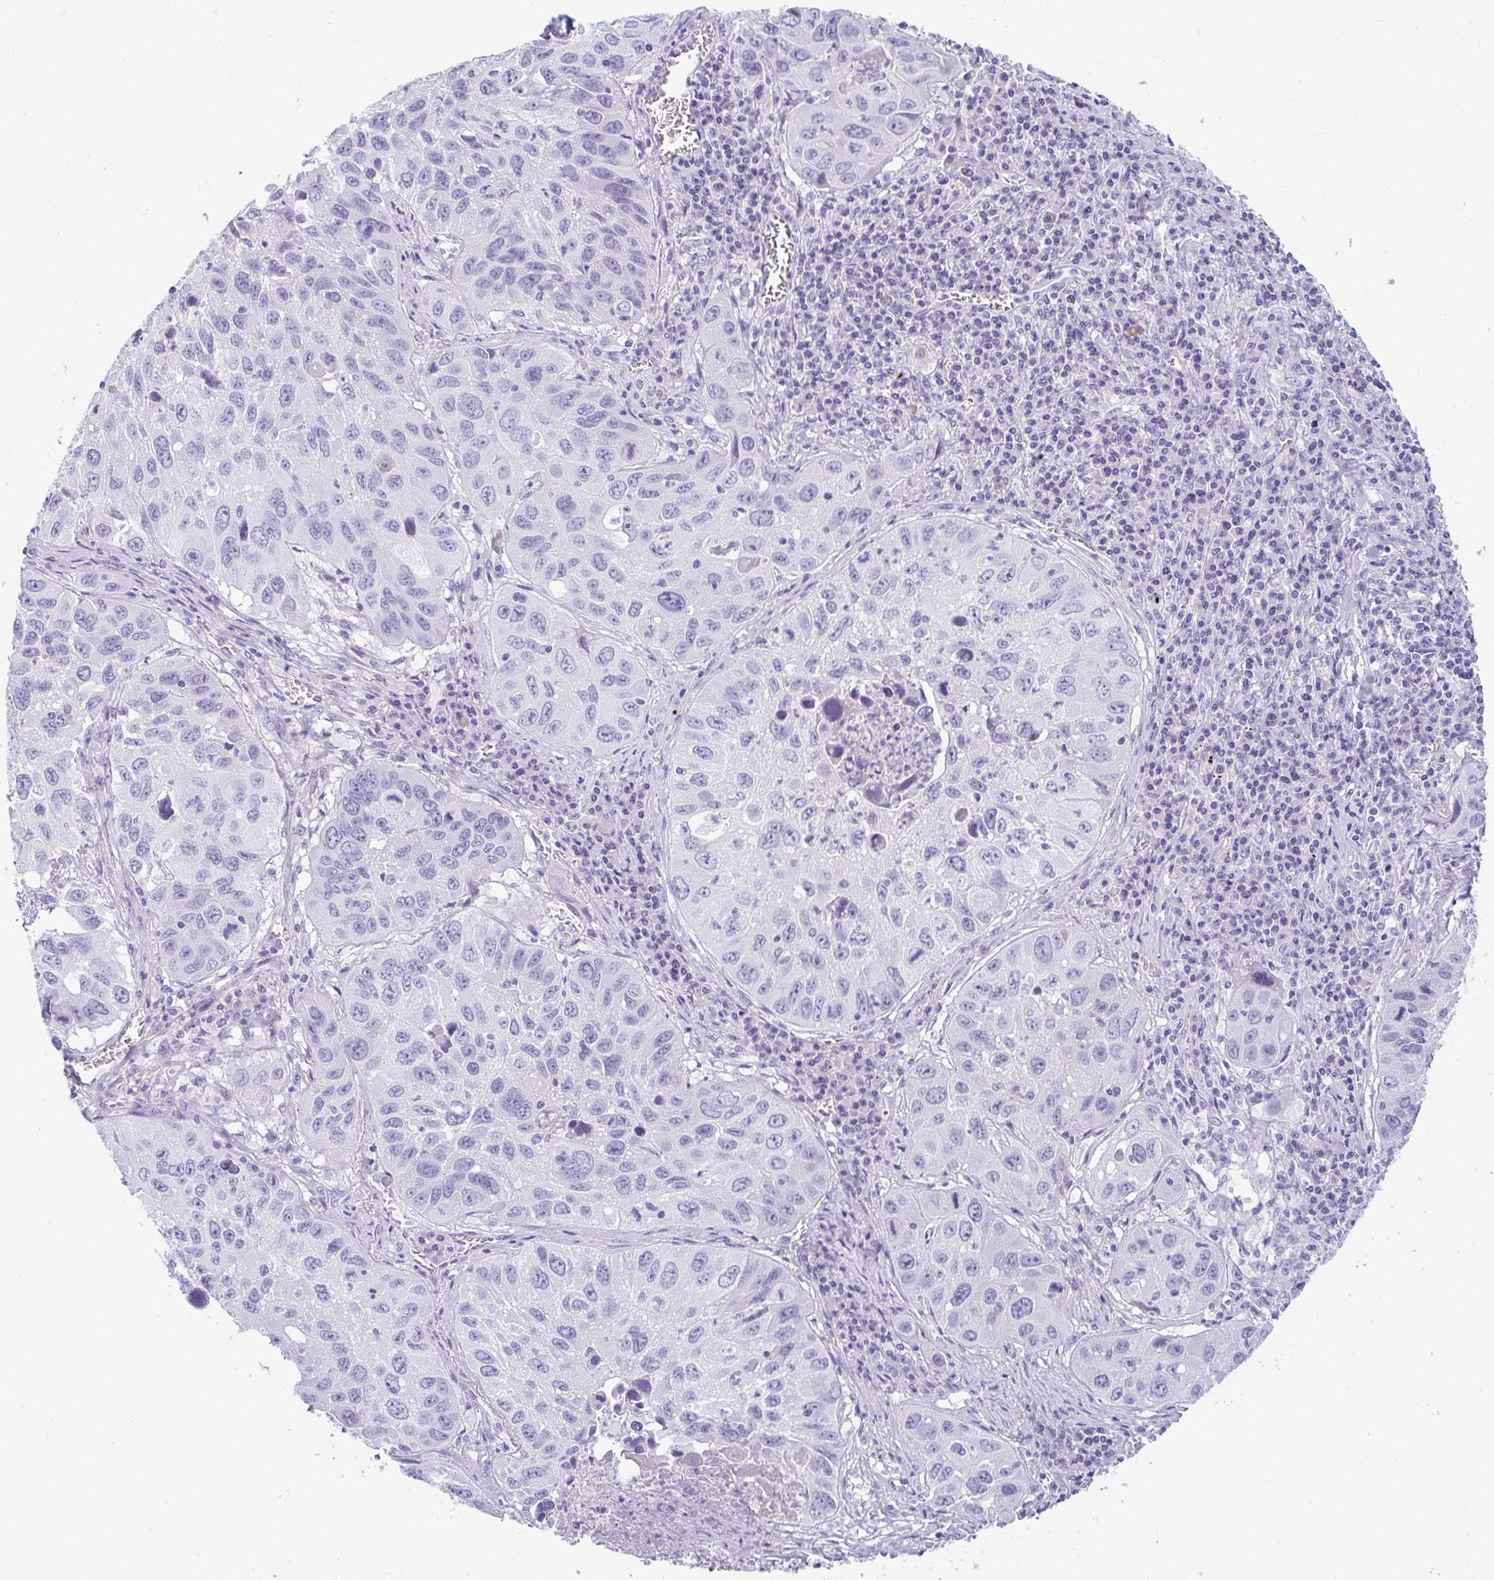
{"staining": {"intensity": "negative", "quantity": "none", "location": "none"}, "tissue": "lung cancer", "cell_type": "Tumor cells", "image_type": "cancer", "snomed": [{"axis": "morphology", "description": "Squamous cell carcinoma, NOS"}, {"axis": "topography", "description": "Lung"}], "caption": "Tumor cells show no significant protein positivity in lung cancer.", "gene": "TTC30B", "patient": {"sex": "female", "age": 61}}